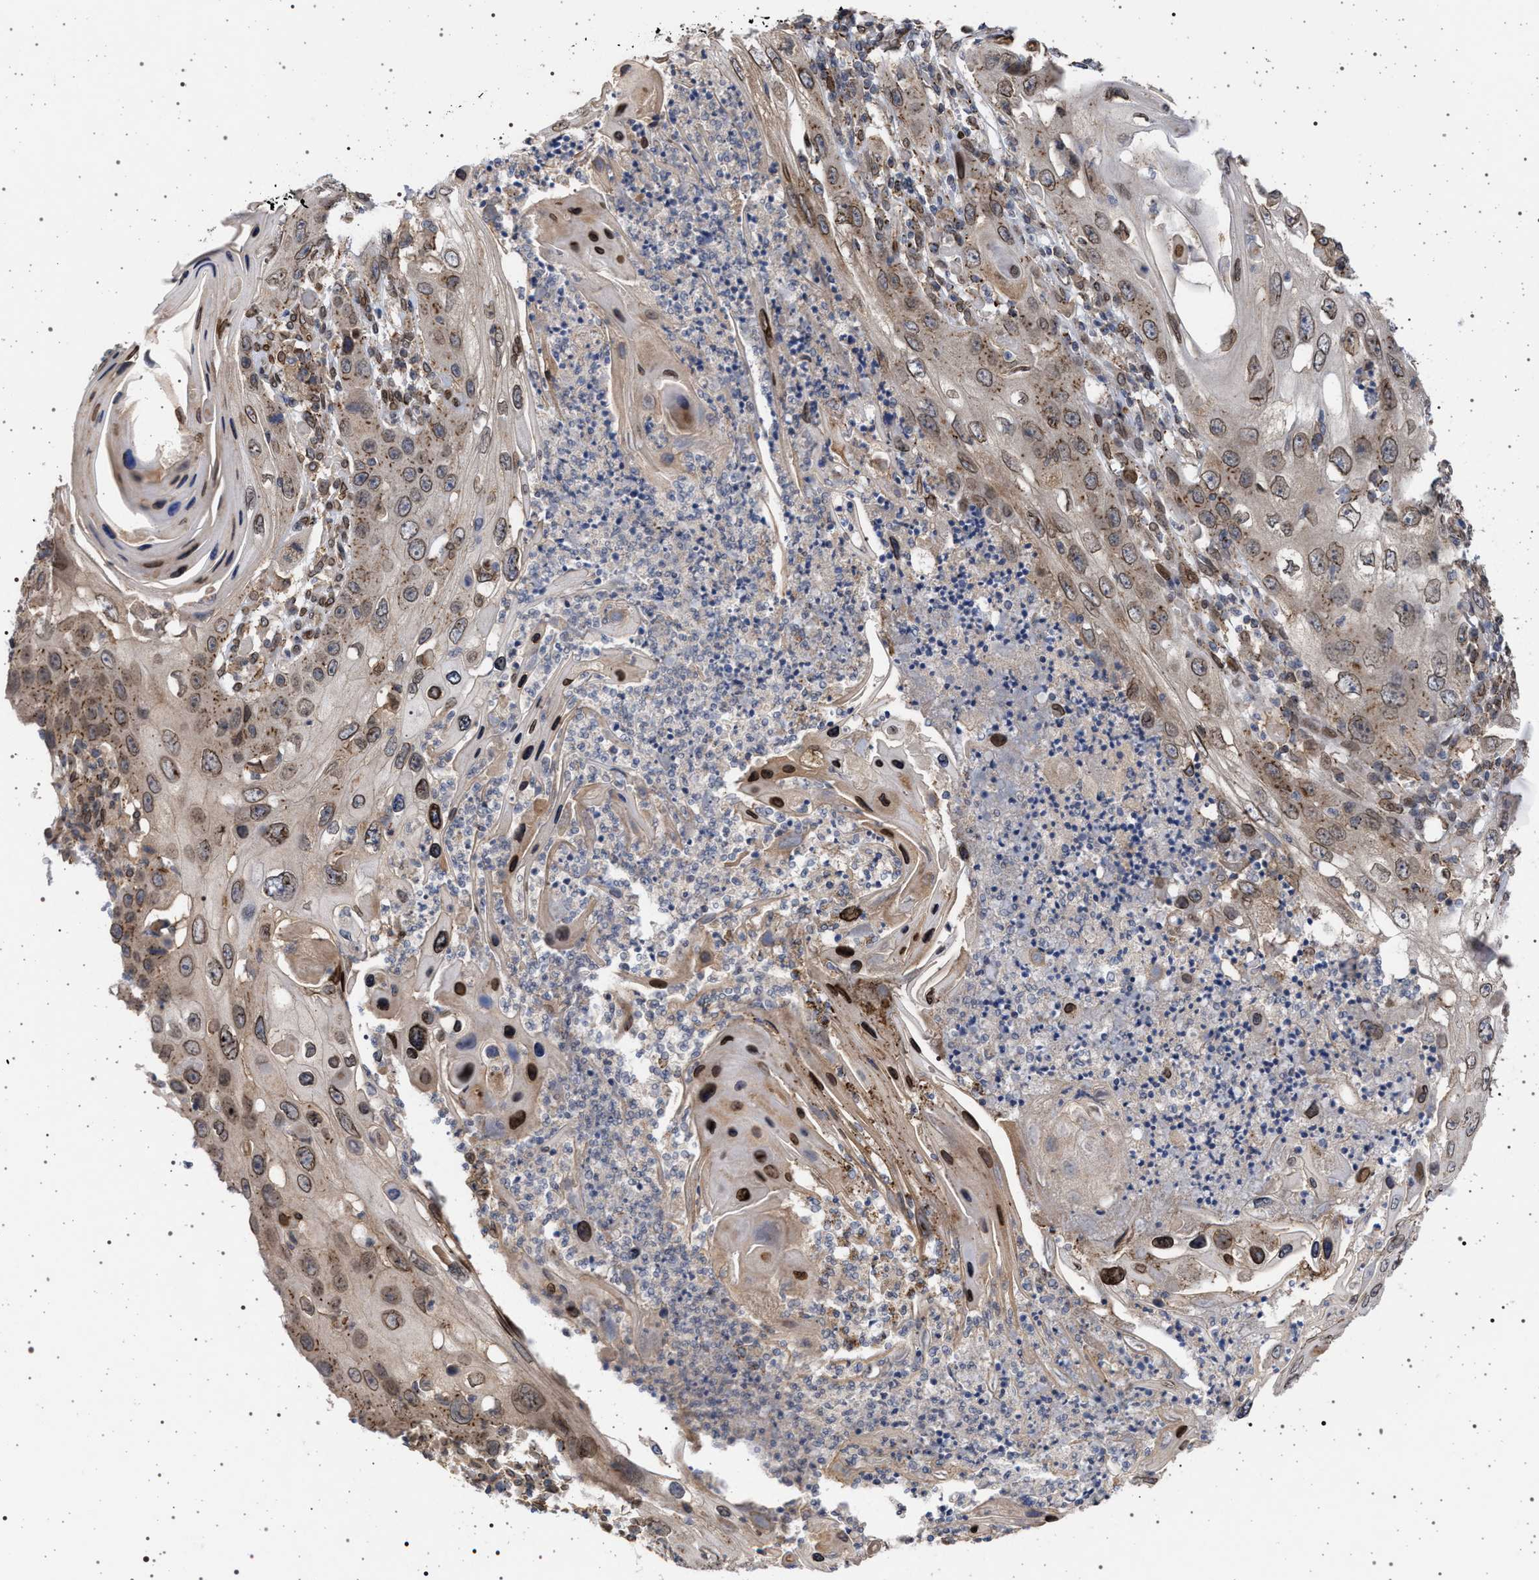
{"staining": {"intensity": "moderate", "quantity": ">75%", "location": "cytoplasmic/membranous,nuclear"}, "tissue": "skin cancer", "cell_type": "Tumor cells", "image_type": "cancer", "snomed": [{"axis": "morphology", "description": "Squamous cell carcinoma, NOS"}, {"axis": "topography", "description": "Skin"}], "caption": "Skin squamous cell carcinoma stained with immunohistochemistry demonstrates moderate cytoplasmic/membranous and nuclear expression in approximately >75% of tumor cells.", "gene": "ING2", "patient": {"sex": "male", "age": 55}}